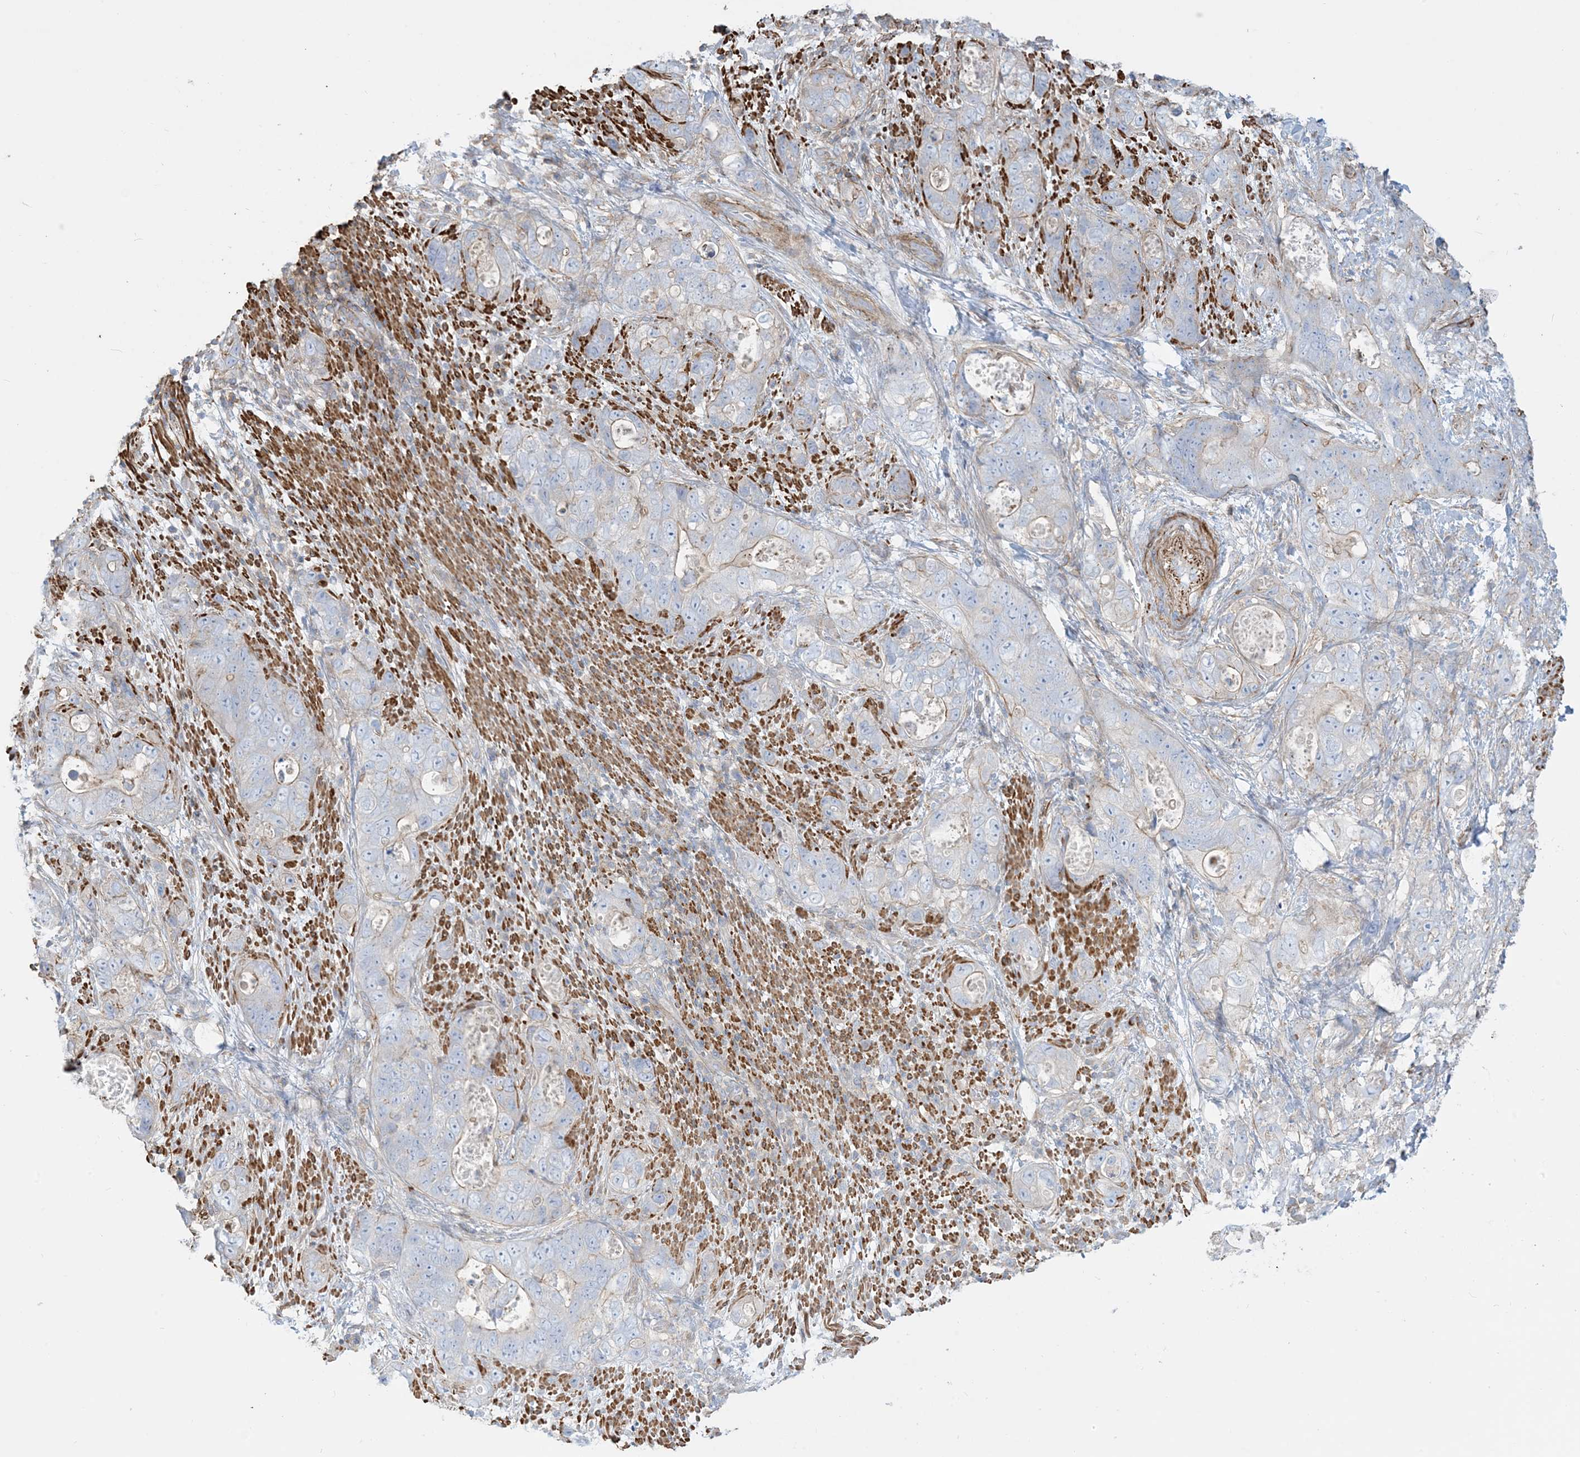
{"staining": {"intensity": "weak", "quantity": "<25%", "location": "cytoplasmic/membranous"}, "tissue": "stomach cancer", "cell_type": "Tumor cells", "image_type": "cancer", "snomed": [{"axis": "morphology", "description": "Adenocarcinoma, NOS"}, {"axis": "topography", "description": "Stomach"}], "caption": "An IHC photomicrograph of stomach cancer (adenocarcinoma) is shown. There is no staining in tumor cells of stomach cancer (adenocarcinoma). Nuclei are stained in blue.", "gene": "GTF3C2", "patient": {"sex": "female", "age": 89}}